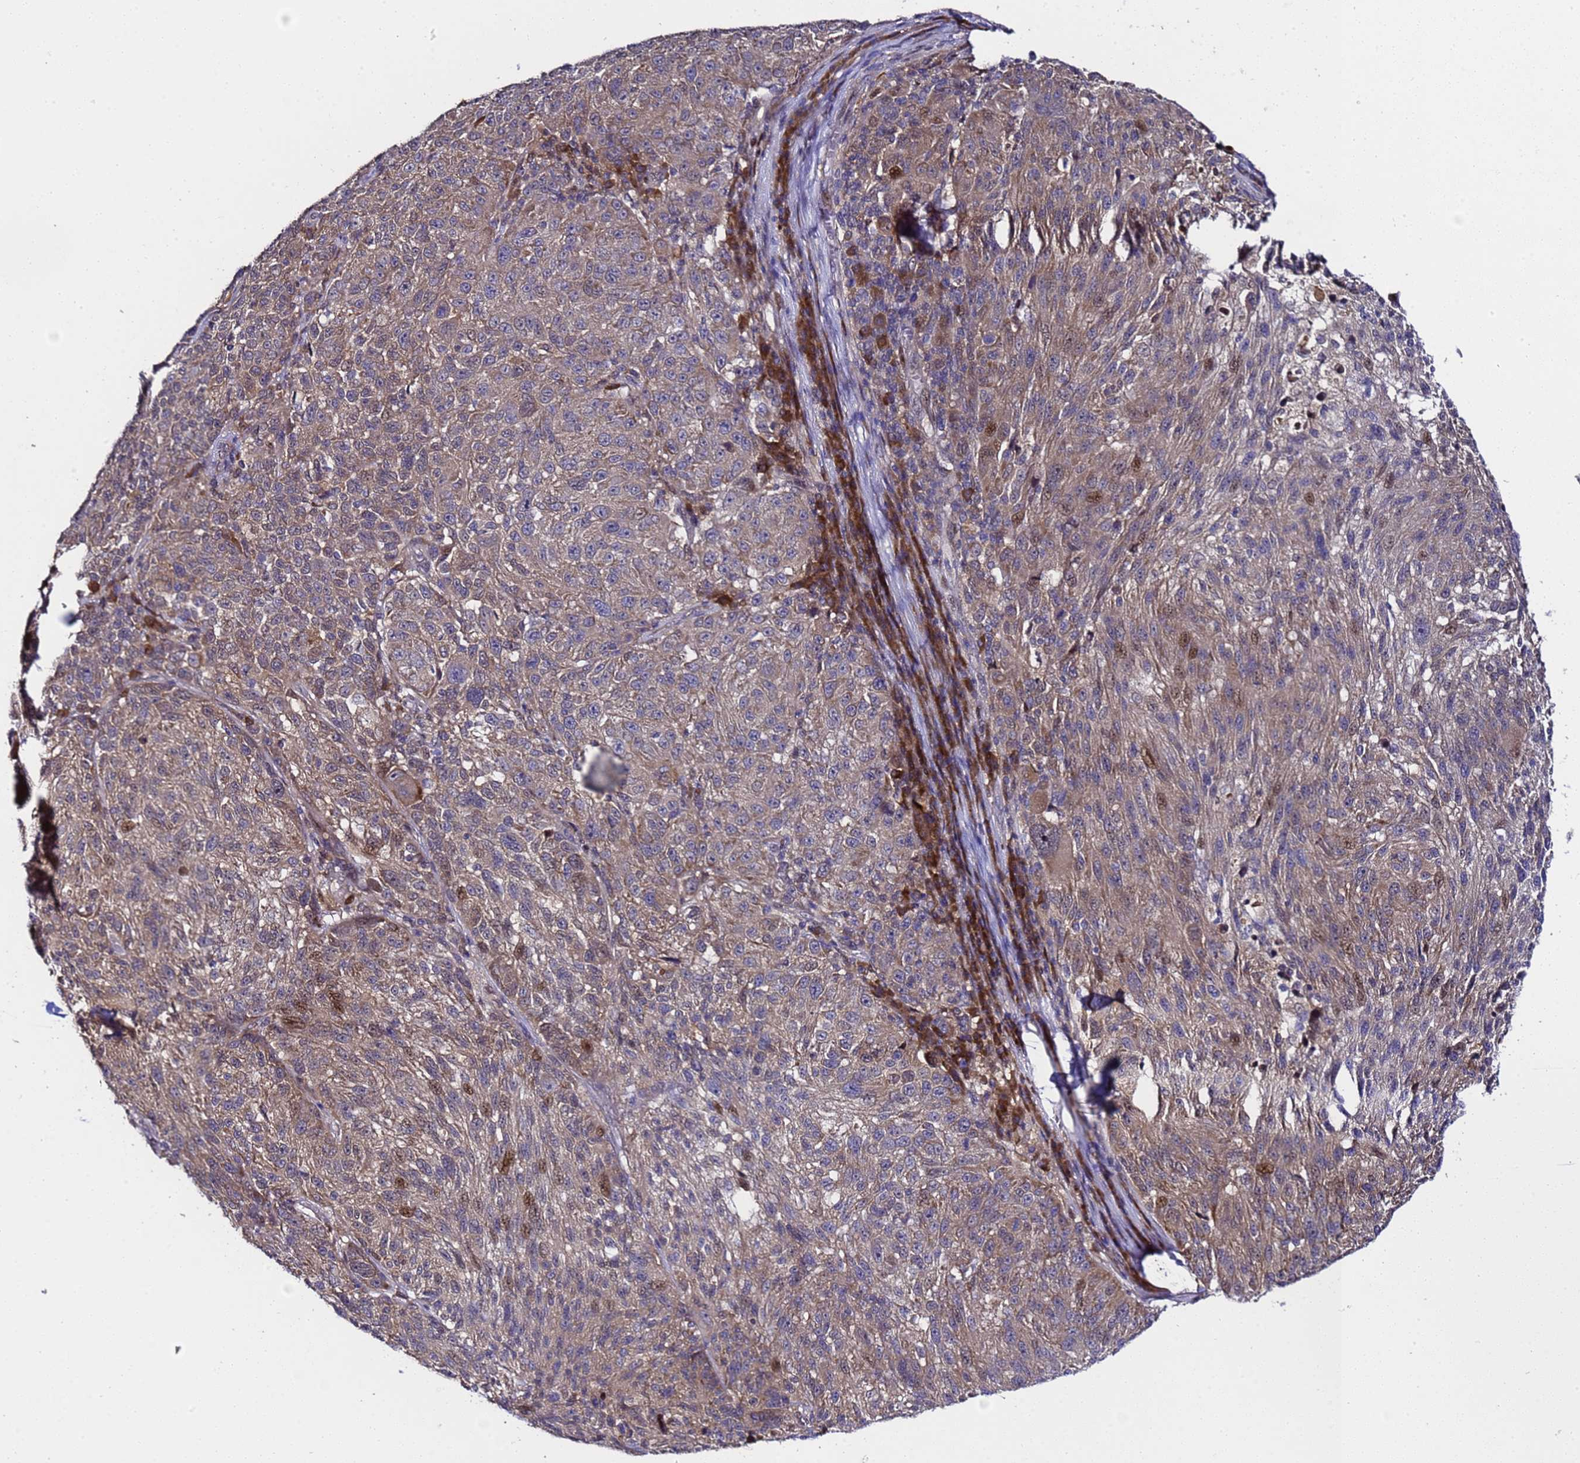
{"staining": {"intensity": "weak", "quantity": ">75%", "location": "cytoplasmic/membranous,nuclear"}, "tissue": "melanoma", "cell_type": "Tumor cells", "image_type": "cancer", "snomed": [{"axis": "morphology", "description": "Malignant melanoma, NOS"}, {"axis": "topography", "description": "Skin"}], "caption": "Malignant melanoma was stained to show a protein in brown. There is low levels of weak cytoplasmic/membranous and nuclear positivity in approximately >75% of tumor cells.", "gene": "ALG3", "patient": {"sex": "male", "age": 53}}